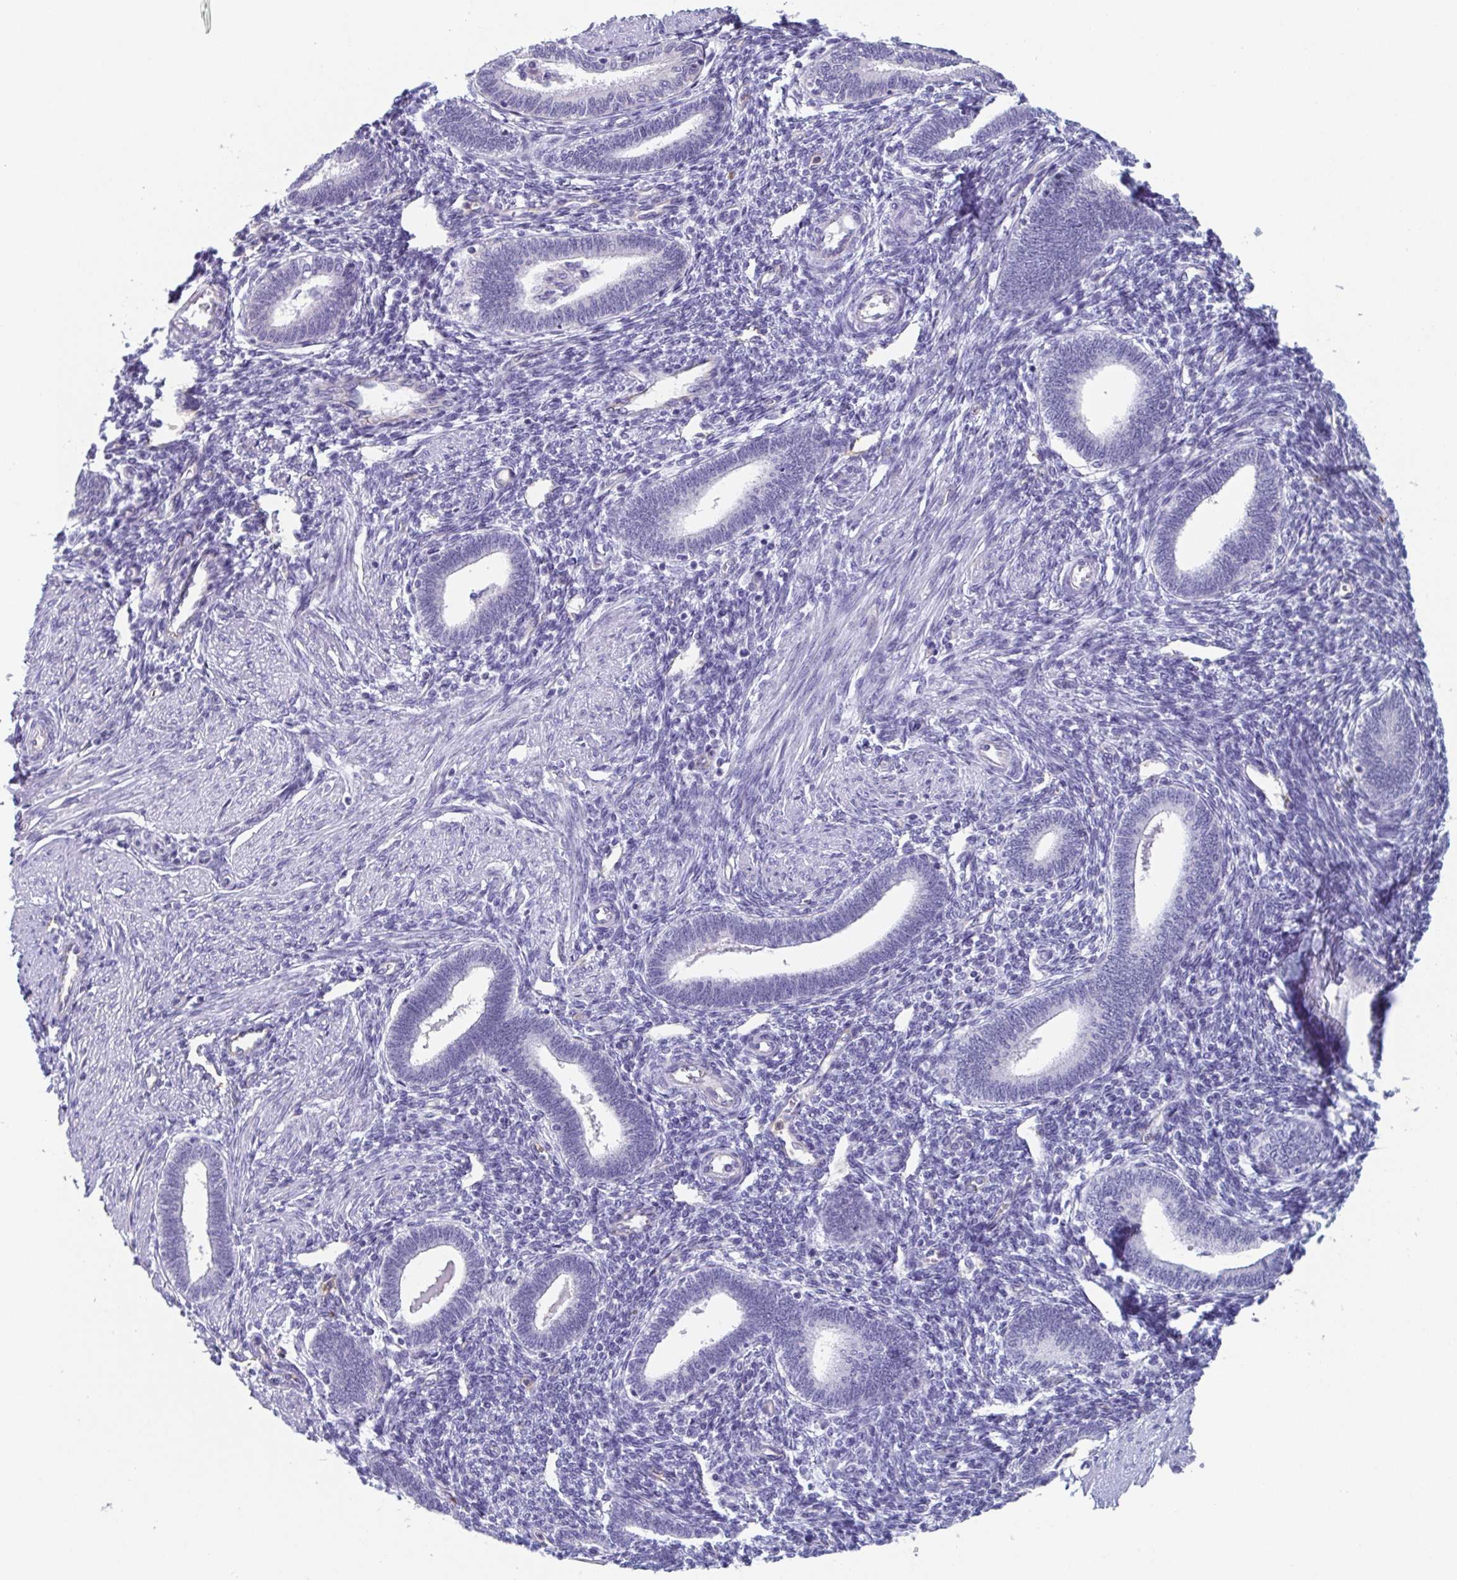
{"staining": {"intensity": "negative", "quantity": "none", "location": "none"}, "tissue": "endometrium", "cell_type": "Cells in endometrial stroma", "image_type": "normal", "snomed": [{"axis": "morphology", "description": "Normal tissue, NOS"}, {"axis": "topography", "description": "Endometrium"}], "caption": "This is an IHC image of unremarkable endometrium. There is no staining in cells in endometrial stroma.", "gene": "LYRM2", "patient": {"sex": "female", "age": 42}}